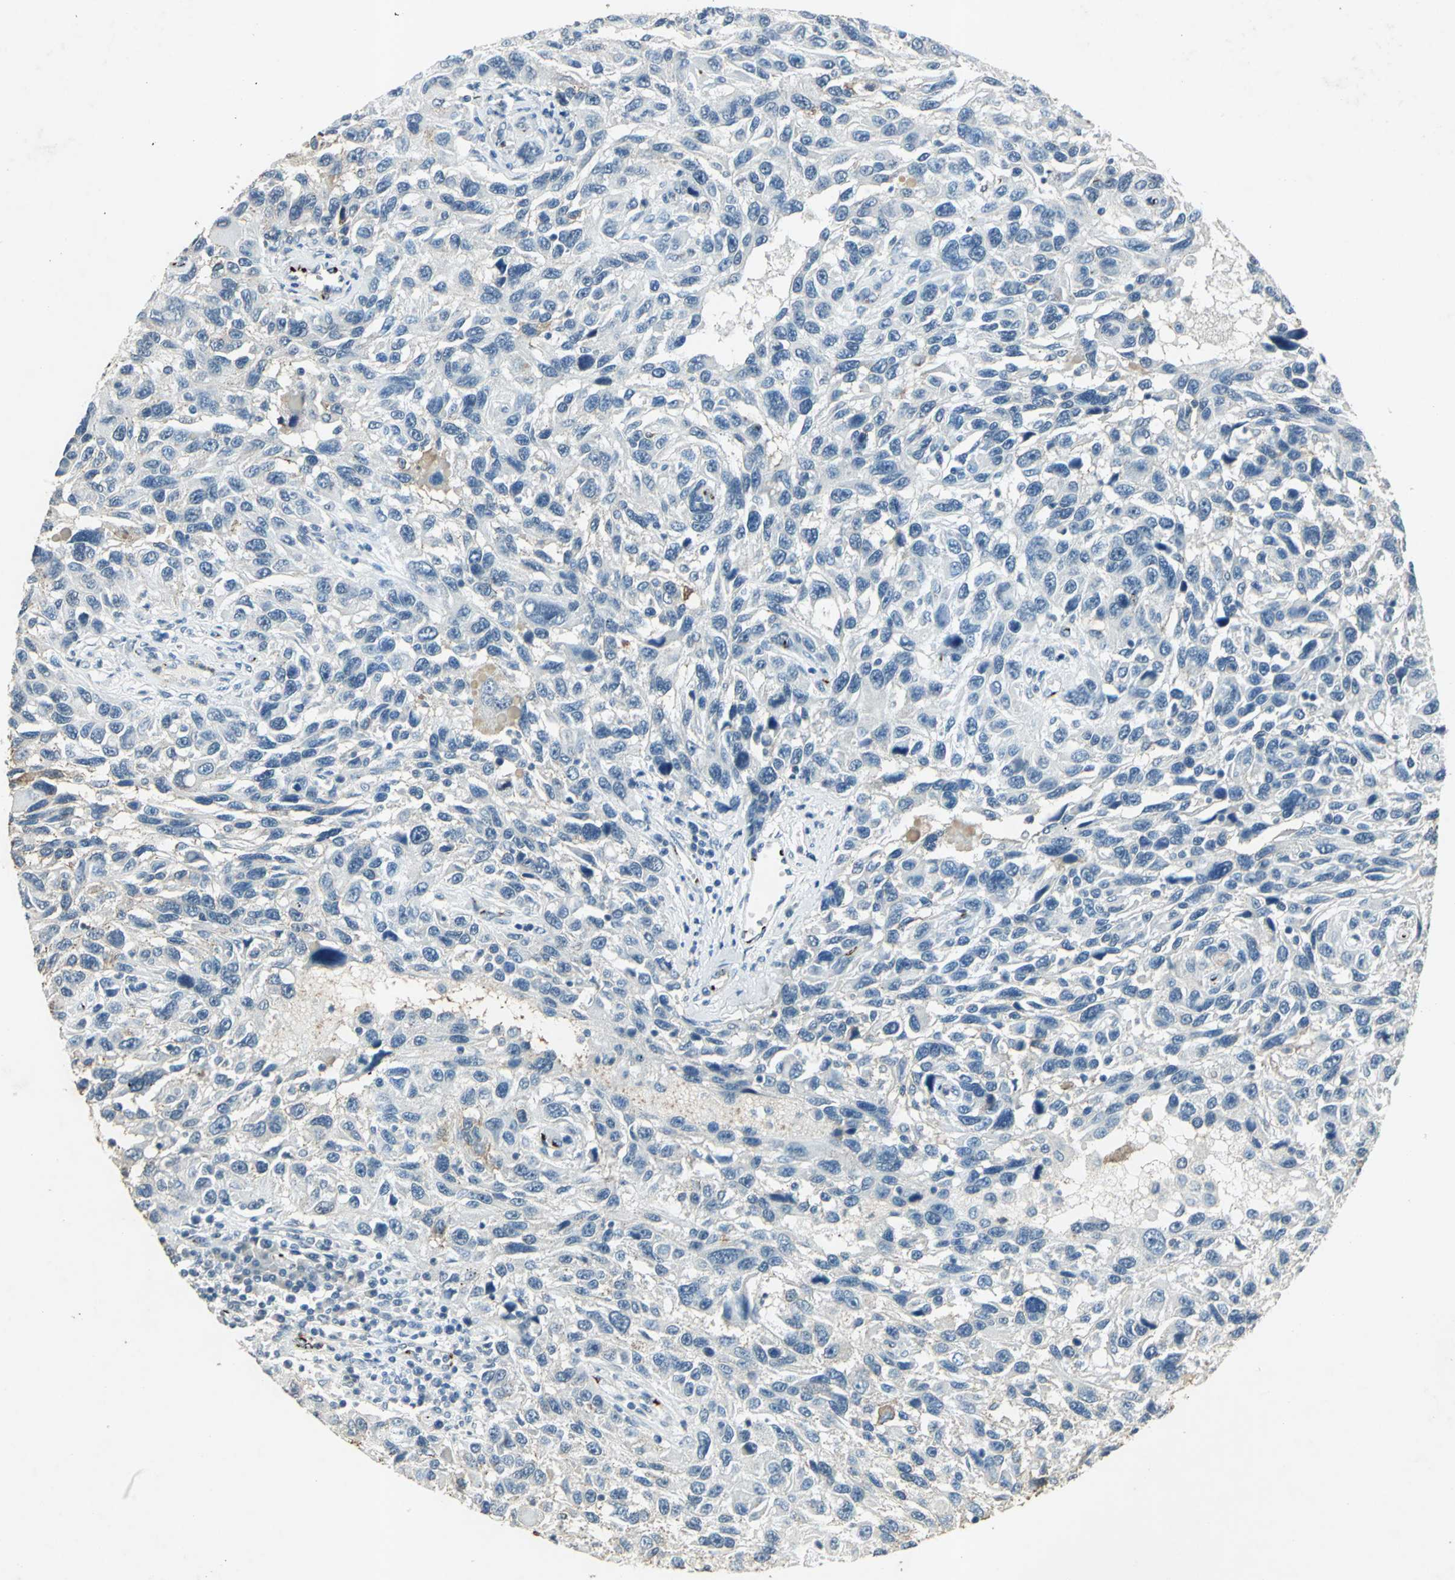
{"staining": {"intensity": "negative", "quantity": "none", "location": "none"}, "tissue": "melanoma", "cell_type": "Tumor cells", "image_type": "cancer", "snomed": [{"axis": "morphology", "description": "Malignant melanoma, NOS"}, {"axis": "topography", "description": "Skin"}], "caption": "Immunohistochemistry (IHC) of malignant melanoma shows no positivity in tumor cells. (Immunohistochemistry (IHC), brightfield microscopy, high magnification).", "gene": "CAMK2B", "patient": {"sex": "male", "age": 53}}